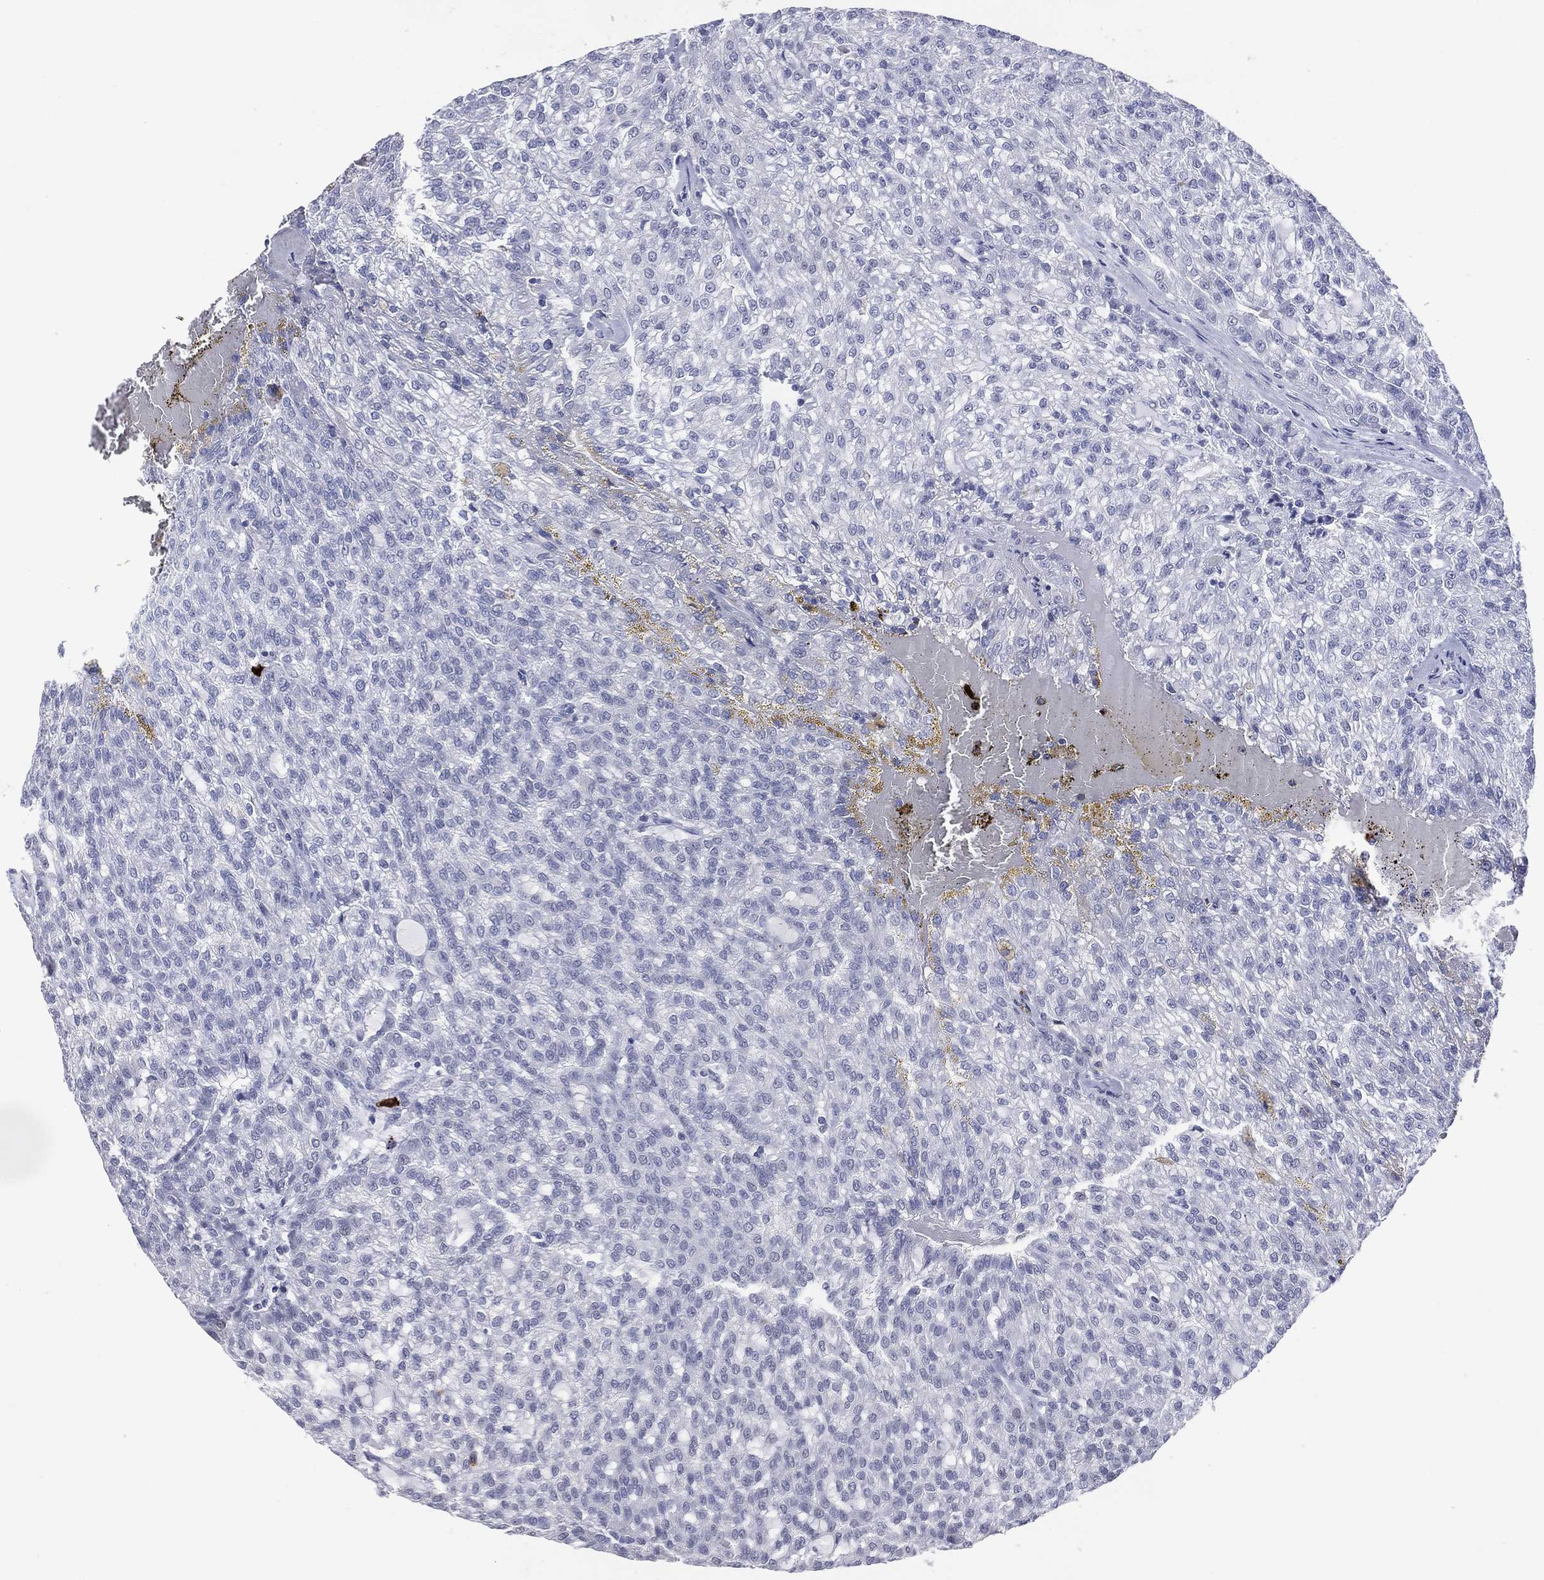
{"staining": {"intensity": "negative", "quantity": "none", "location": "none"}, "tissue": "renal cancer", "cell_type": "Tumor cells", "image_type": "cancer", "snomed": [{"axis": "morphology", "description": "Adenocarcinoma, NOS"}, {"axis": "topography", "description": "Kidney"}], "caption": "High power microscopy photomicrograph of an immunohistochemistry (IHC) image of renal cancer, revealing no significant expression in tumor cells. The staining is performed using DAB (3,3'-diaminobenzidine) brown chromogen with nuclei counter-stained in using hematoxylin.", "gene": "CFAP58", "patient": {"sex": "male", "age": 63}}